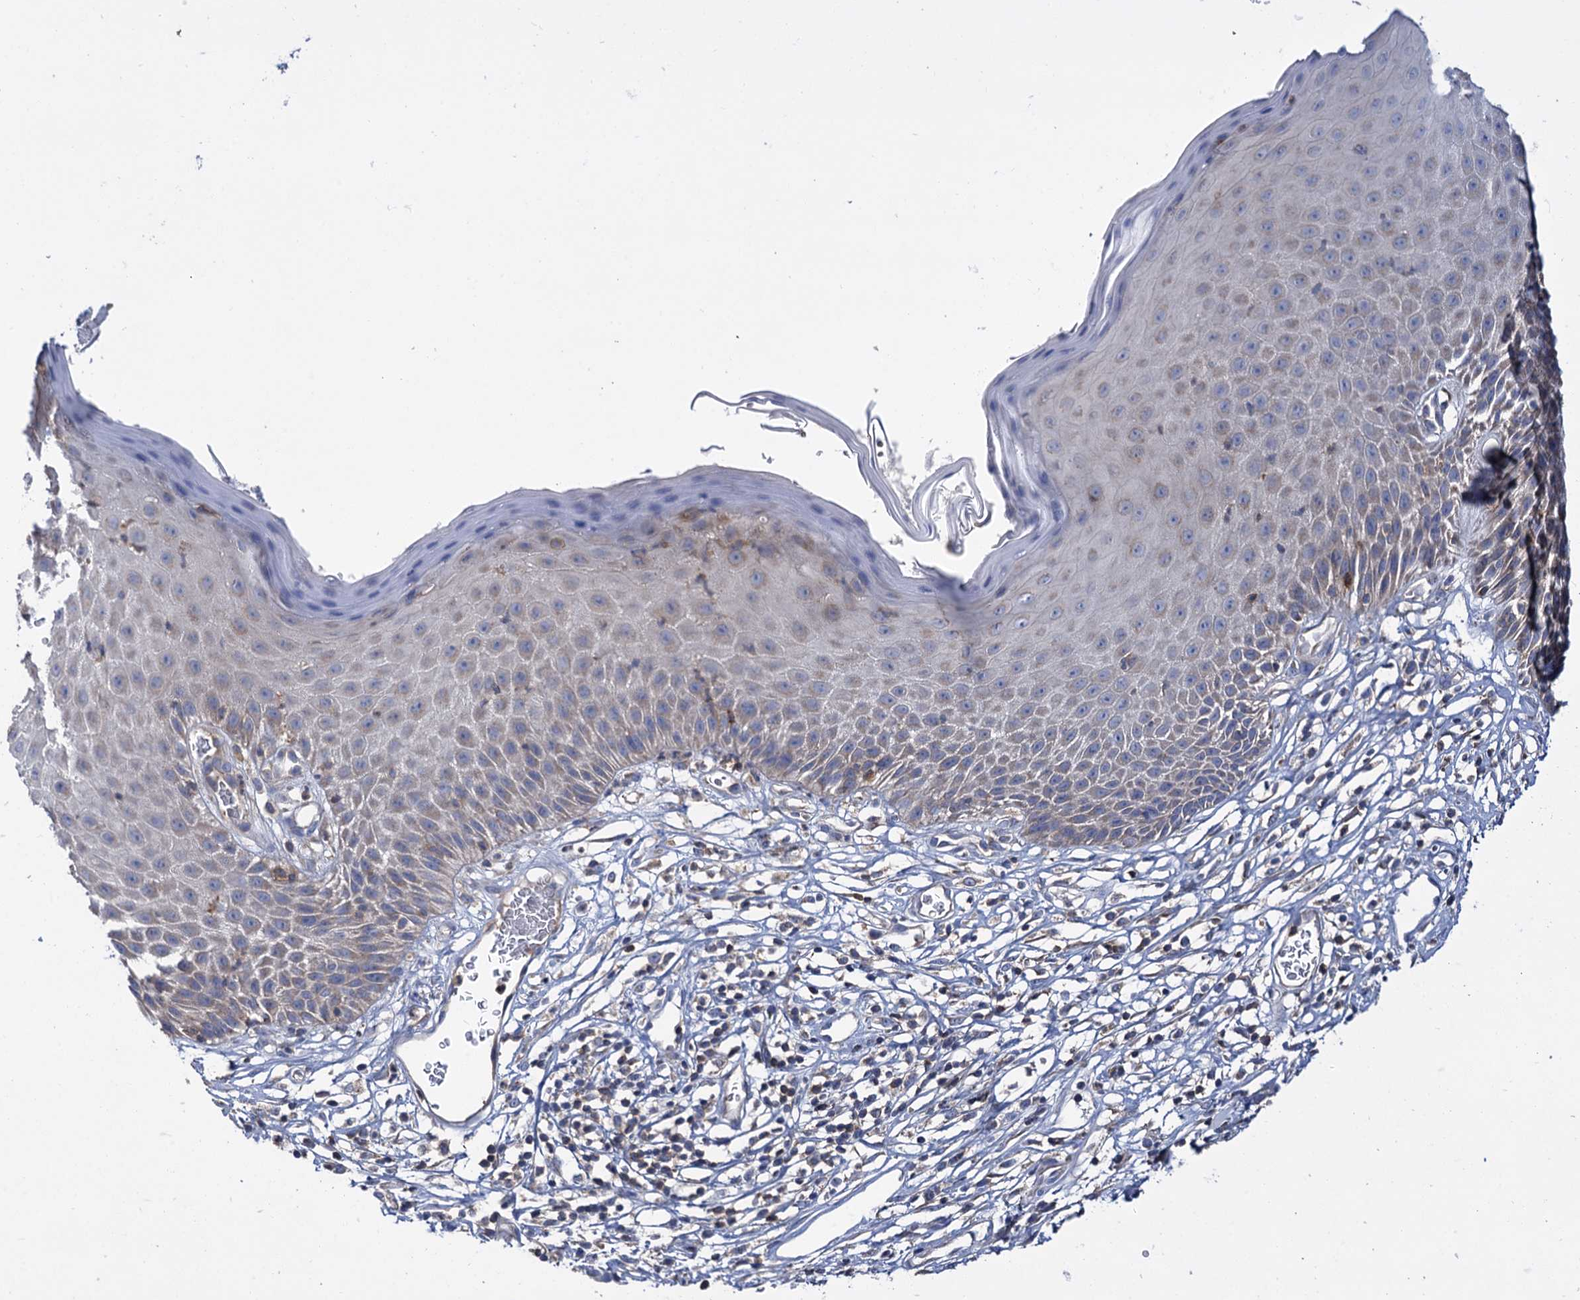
{"staining": {"intensity": "moderate", "quantity": "25%-75%", "location": "cytoplasmic/membranous"}, "tissue": "skin", "cell_type": "Epidermal cells", "image_type": "normal", "snomed": [{"axis": "morphology", "description": "Normal tissue, NOS"}, {"axis": "topography", "description": "Vulva"}], "caption": "A high-resolution micrograph shows immunohistochemistry staining of normal skin, which exhibits moderate cytoplasmic/membranous positivity in about 25%-75% of epidermal cells. Immunohistochemistry stains the protein of interest in brown and the nuclei are stained blue.", "gene": "UBASH3B", "patient": {"sex": "female", "age": 68}}